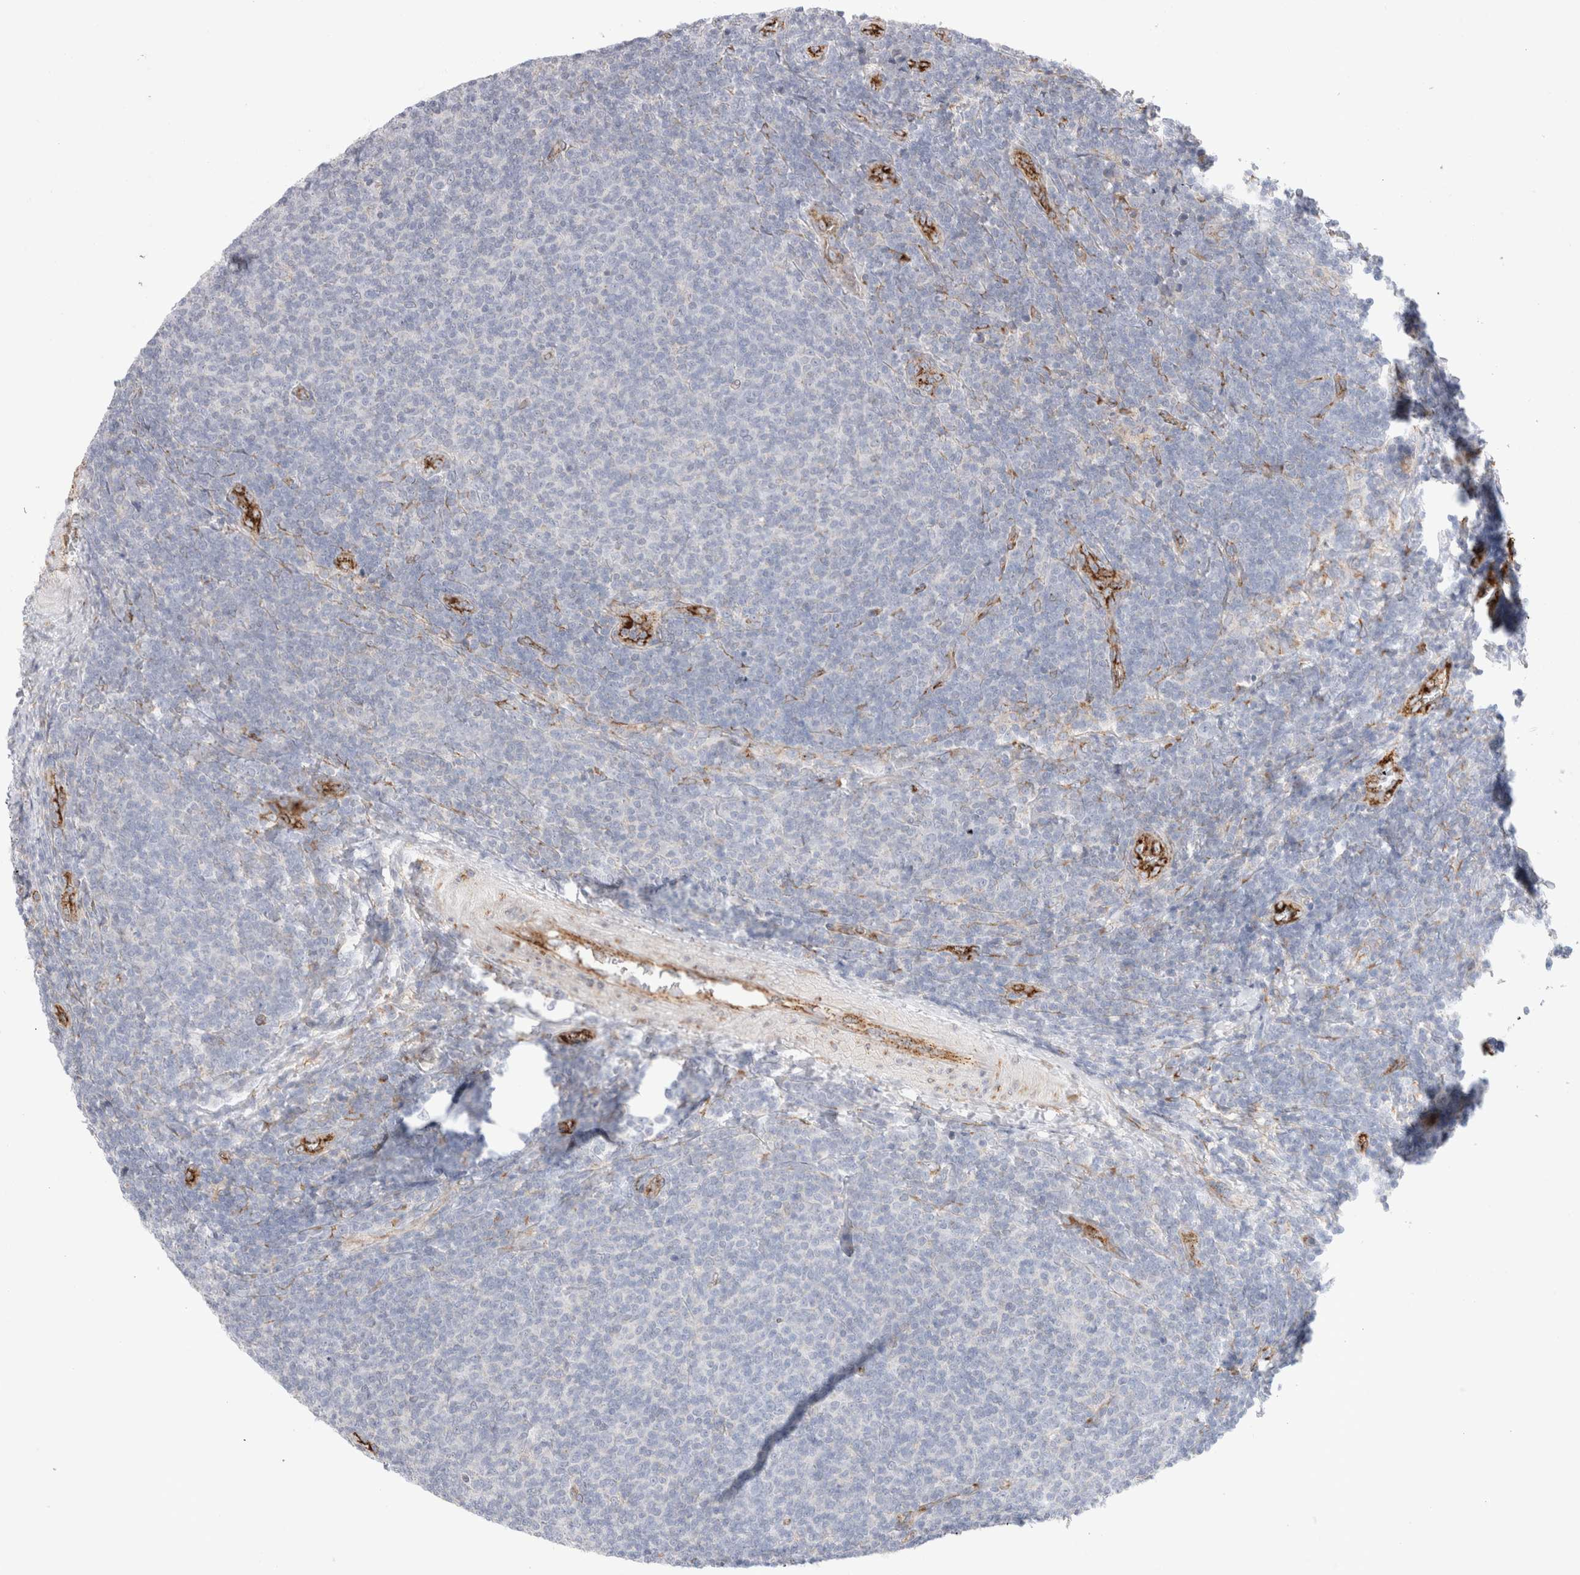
{"staining": {"intensity": "negative", "quantity": "none", "location": "none"}, "tissue": "lymphoma", "cell_type": "Tumor cells", "image_type": "cancer", "snomed": [{"axis": "morphology", "description": "Malignant lymphoma, non-Hodgkin's type, Low grade"}, {"axis": "topography", "description": "Lymph node"}], "caption": "Immunohistochemistry (IHC) histopathology image of neoplastic tissue: human lymphoma stained with DAB (3,3'-diaminobenzidine) shows no significant protein positivity in tumor cells.", "gene": "CNPY4", "patient": {"sex": "male", "age": 66}}